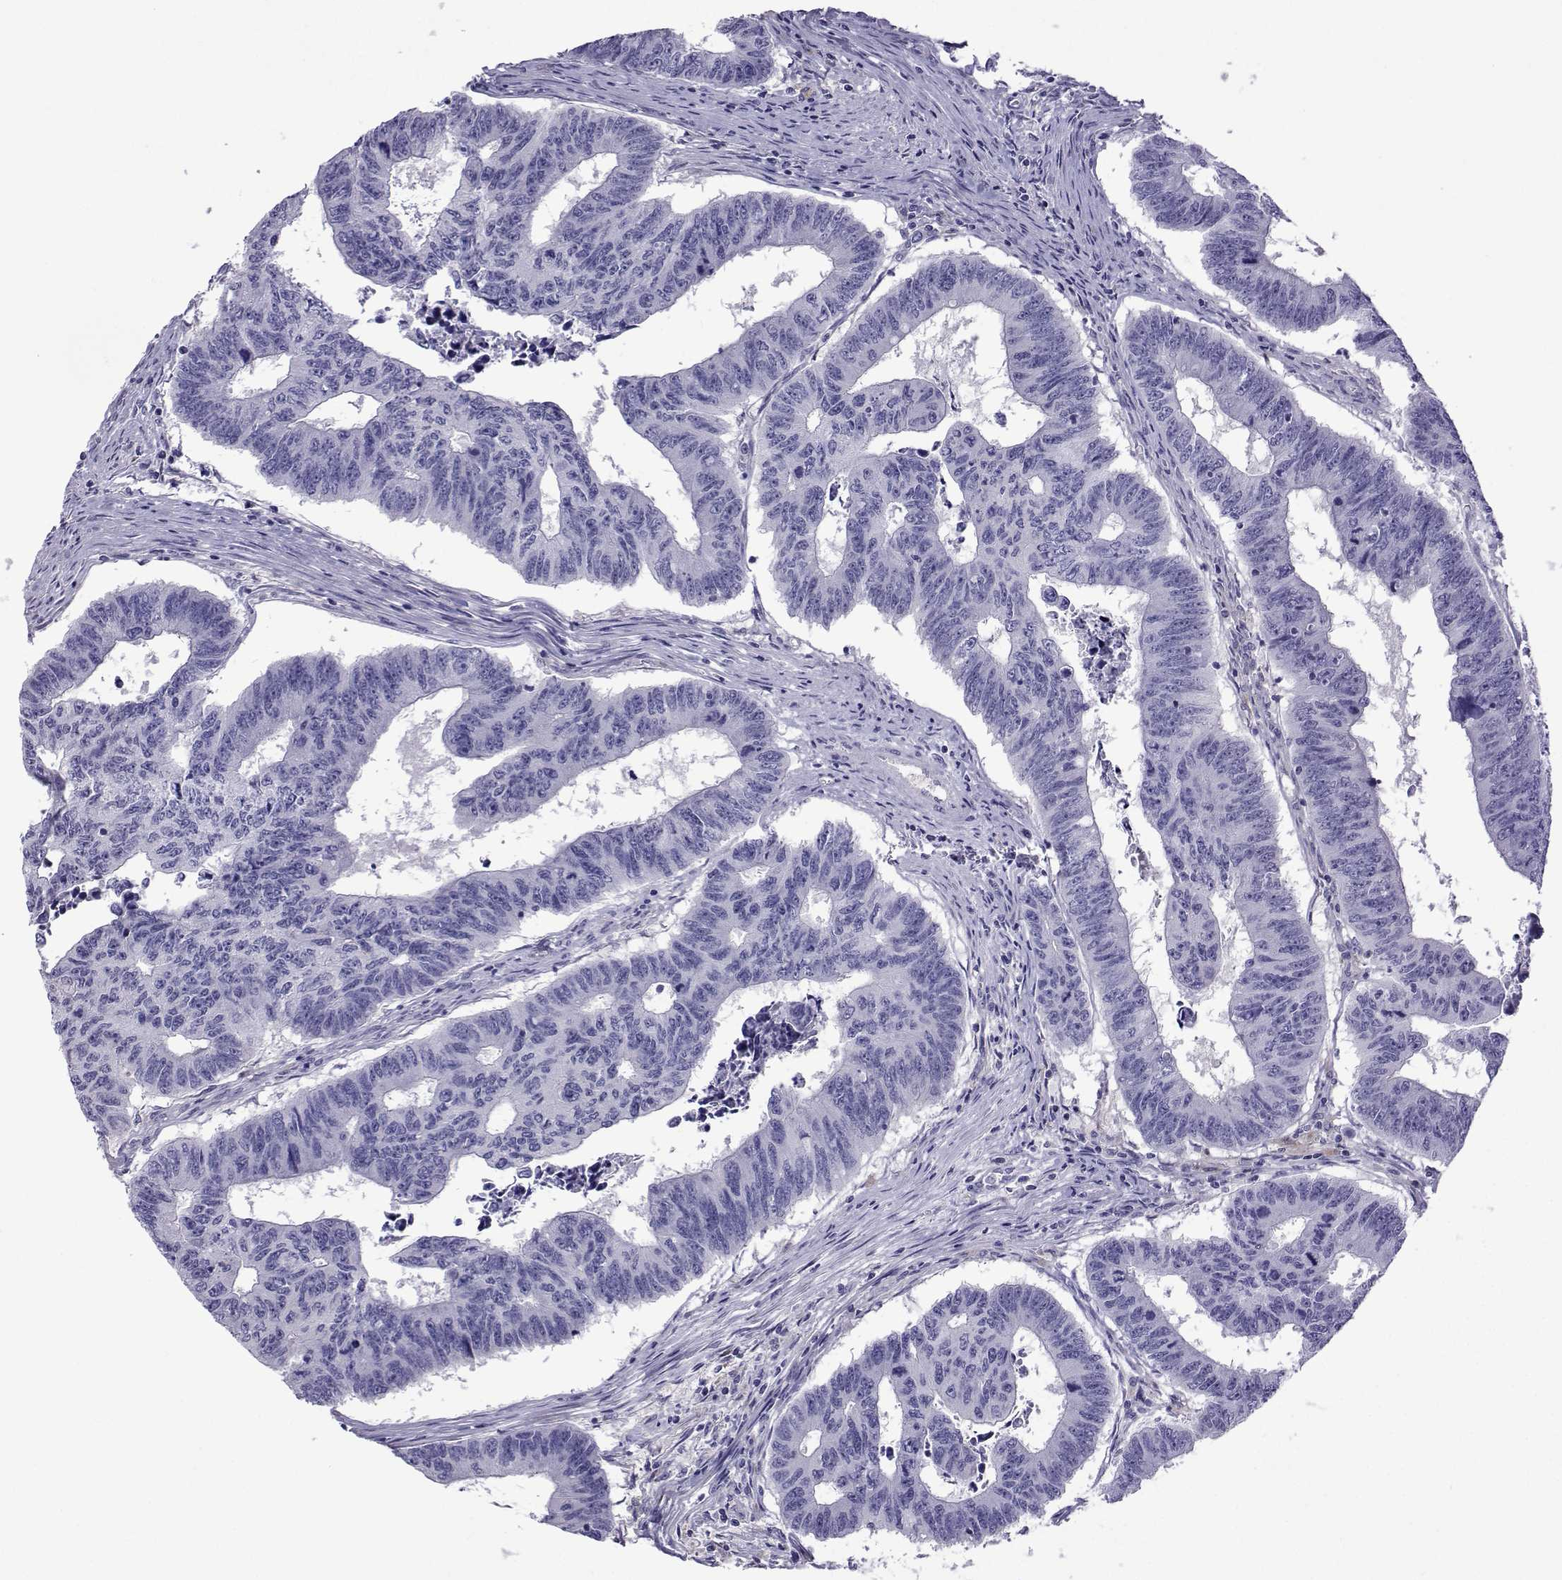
{"staining": {"intensity": "negative", "quantity": "none", "location": "none"}, "tissue": "colorectal cancer", "cell_type": "Tumor cells", "image_type": "cancer", "snomed": [{"axis": "morphology", "description": "Adenocarcinoma, NOS"}, {"axis": "topography", "description": "Appendix"}, {"axis": "topography", "description": "Colon"}, {"axis": "topography", "description": "Cecum"}, {"axis": "topography", "description": "Colon asc"}], "caption": "DAB immunohistochemical staining of human colorectal cancer (adenocarcinoma) demonstrates no significant staining in tumor cells.", "gene": "CFAP70", "patient": {"sex": "female", "age": 85}}